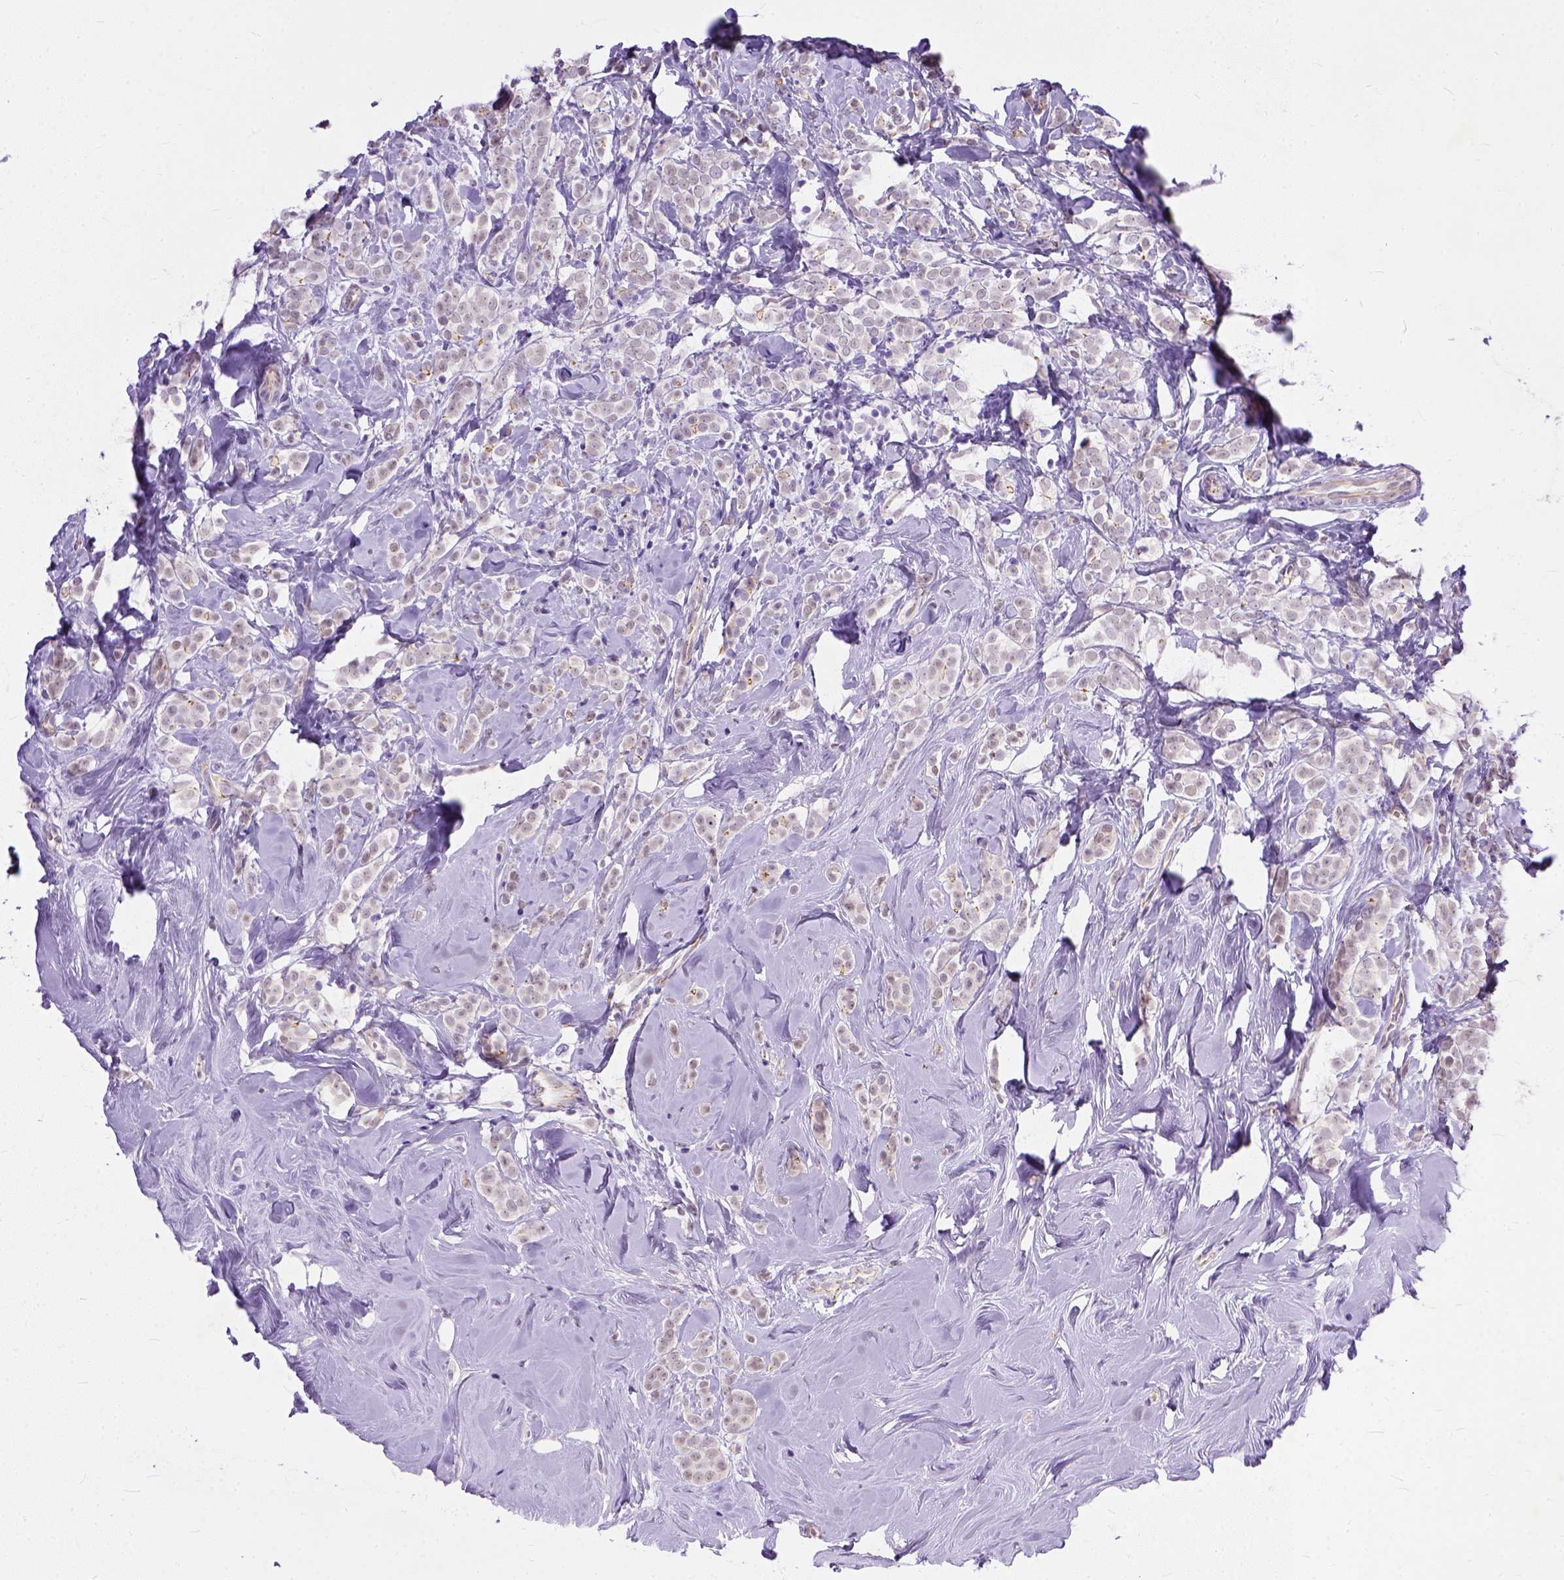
{"staining": {"intensity": "negative", "quantity": "none", "location": "none"}, "tissue": "breast cancer", "cell_type": "Tumor cells", "image_type": "cancer", "snomed": [{"axis": "morphology", "description": "Lobular carcinoma"}, {"axis": "topography", "description": "Breast"}], "caption": "DAB (3,3'-diaminobenzidine) immunohistochemical staining of breast cancer shows no significant expression in tumor cells.", "gene": "ADGRF1", "patient": {"sex": "female", "age": 49}}